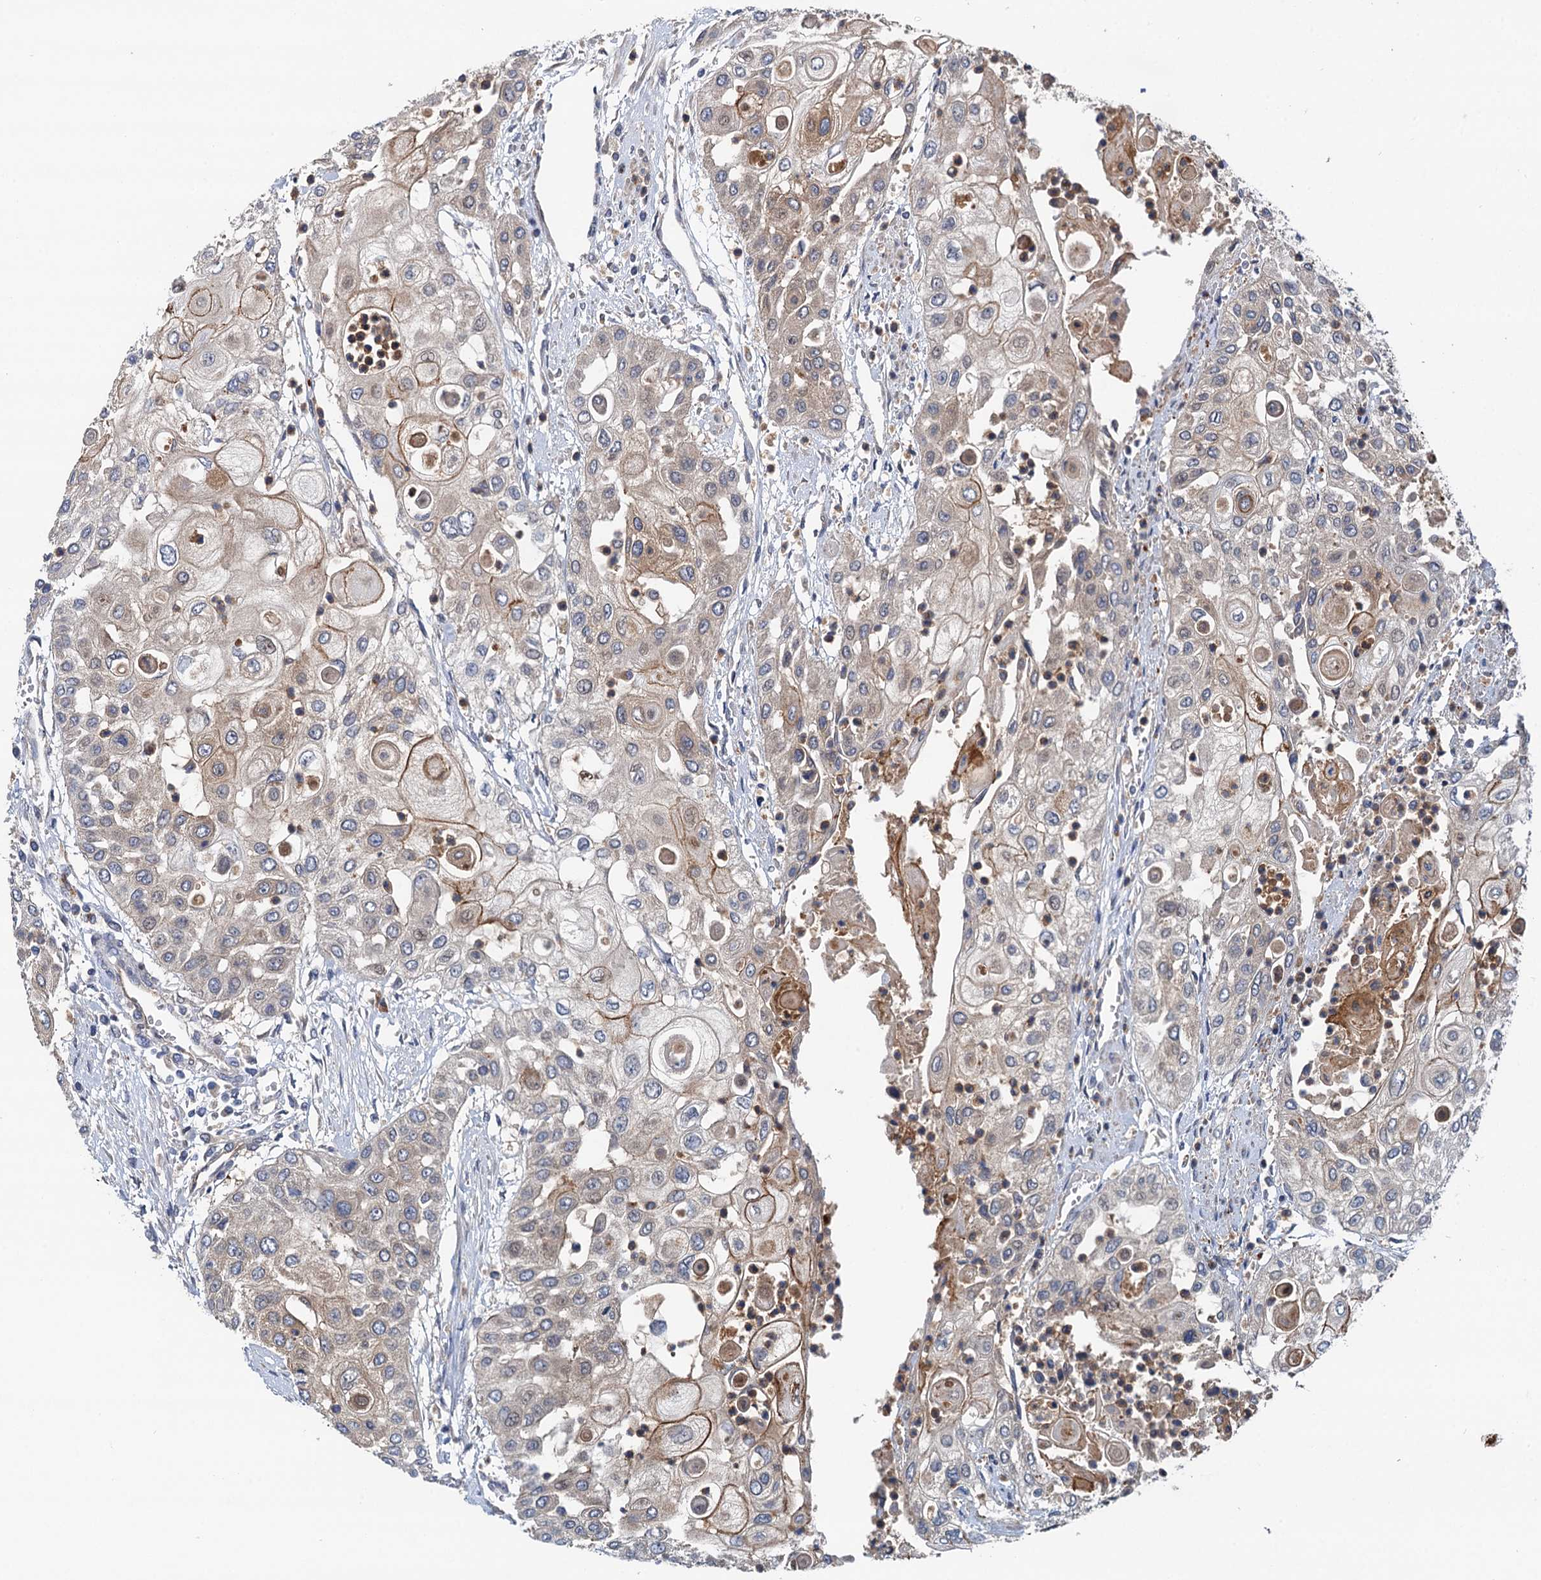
{"staining": {"intensity": "weak", "quantity": "25%-75%", "location": "cytoplasmic/membranous"}, "tissue": "urothelial cancer", "cell_type": "Tumor cells", "image_type": "cancer", "snomed": [{"axis": "morphology", "description": "Urothelial carcinoma, High grade"}, {"axis": "topography", "description": "Urinary bladder"}], "caption": "Tumor cells display low levels of weak cytoplasmic/membranous staining in about 25%-75% of cells in human high-grade urothelial carcinoma.", "gene": "NLRP10", "patient": {"sex": "female", "age": 79}}